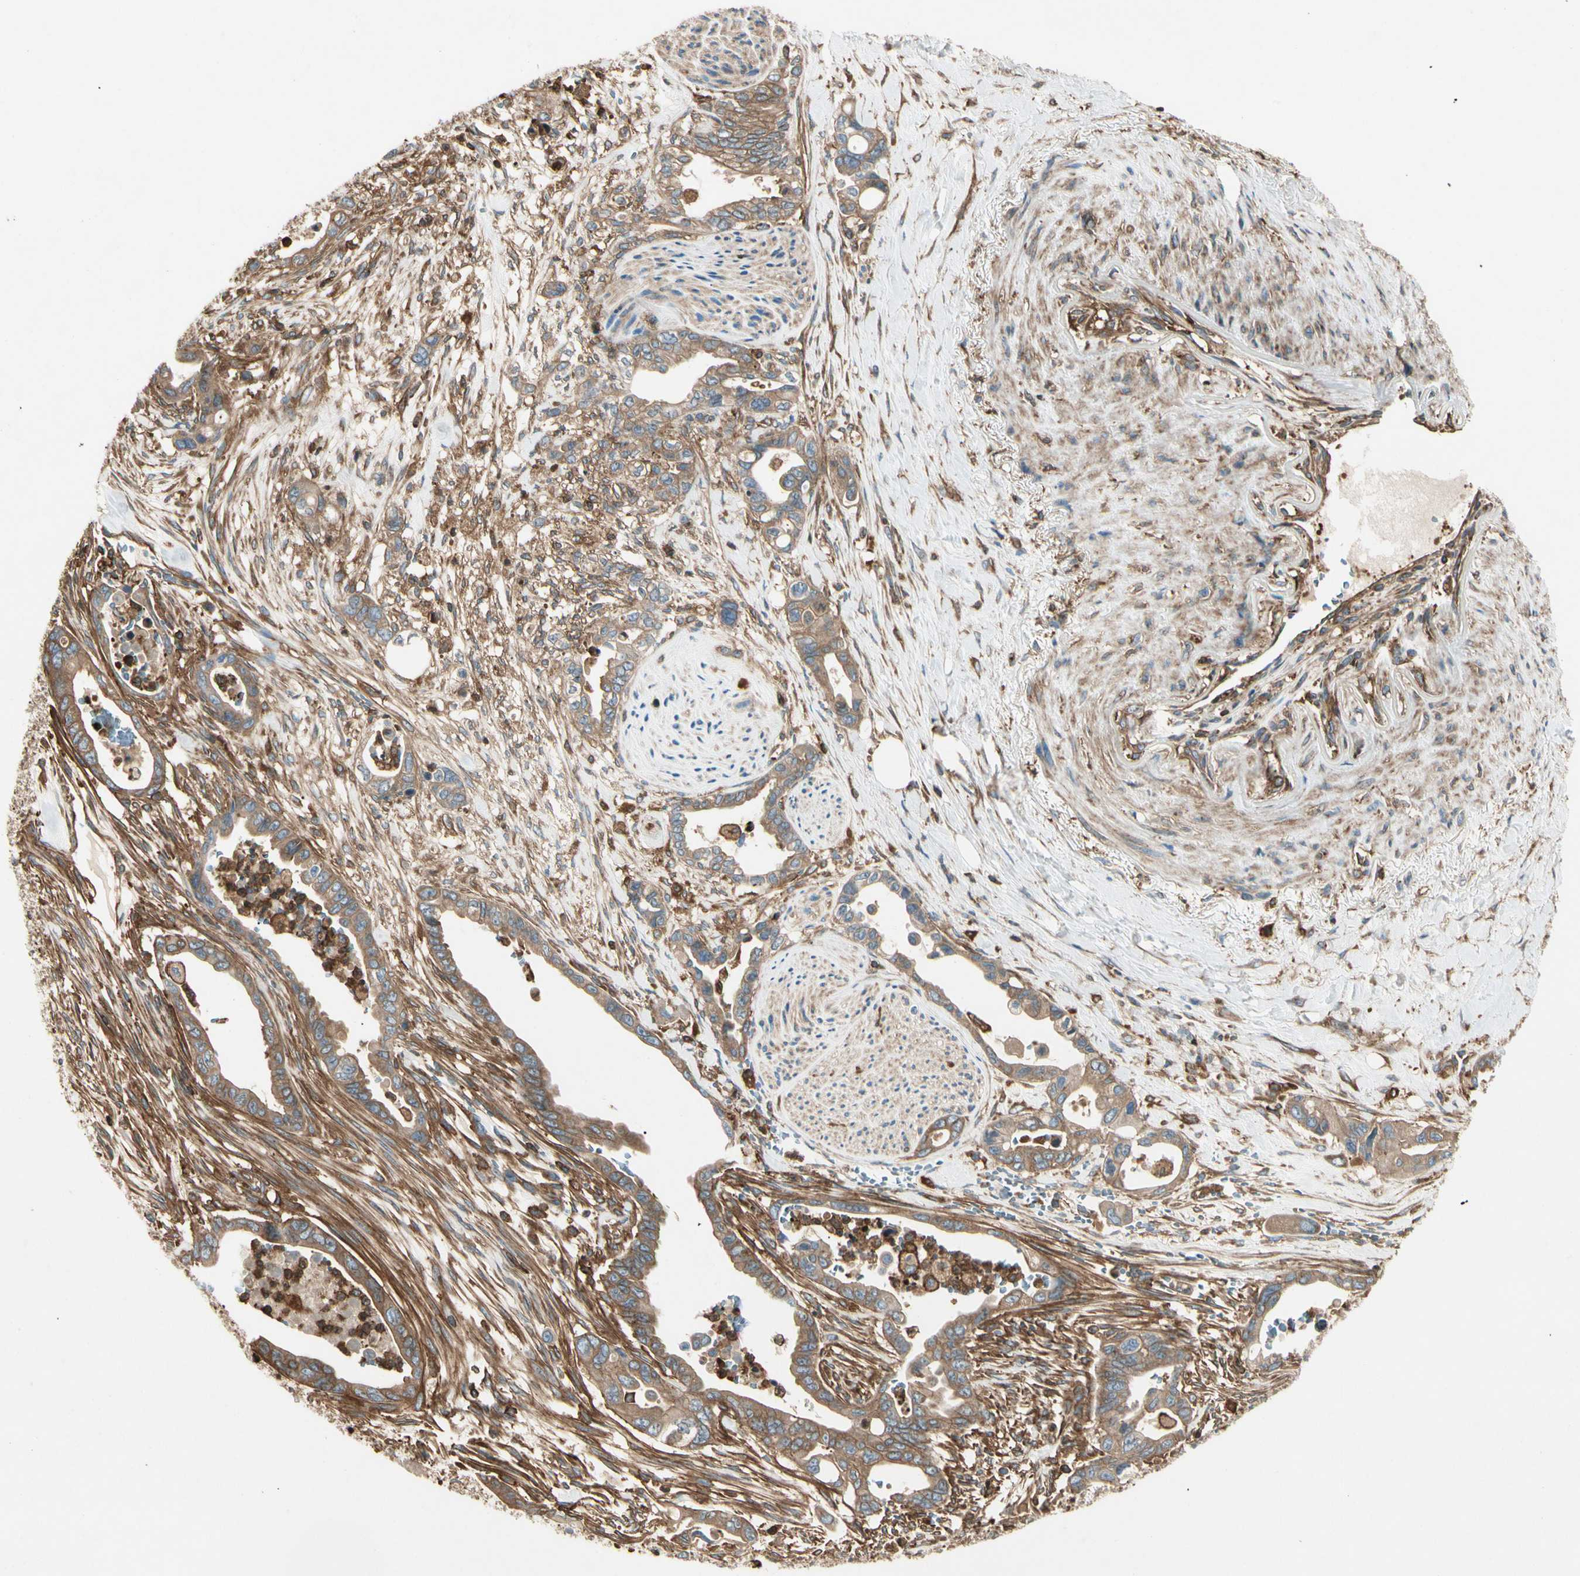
{"staining": {"intensity": "moderate", "quantity": ">75%", "location": "cytoplasmic/membranous"}, "tissue": "pancreatic cancer", "cell_type": "Tumor cells", "image_type": "cancer", "snomed": [{"axis": "morphology", "description": "Adenocarcinoma, NOS"}, {"axis": "topography", "description": "Pancreas"}], "caption": "Brown immunohistochemical staining in human adenocarcinoma (pancreatic) demonstrates moderate cytoplasmic/membranous expression in approximately >75% of tumor cells. (DAB (3,3'-diaminobenzidine) IHC with brightfield microscopy, high magnification).", "gene": "ARPC2", "patient": {"sex": "male", "age": 70}}